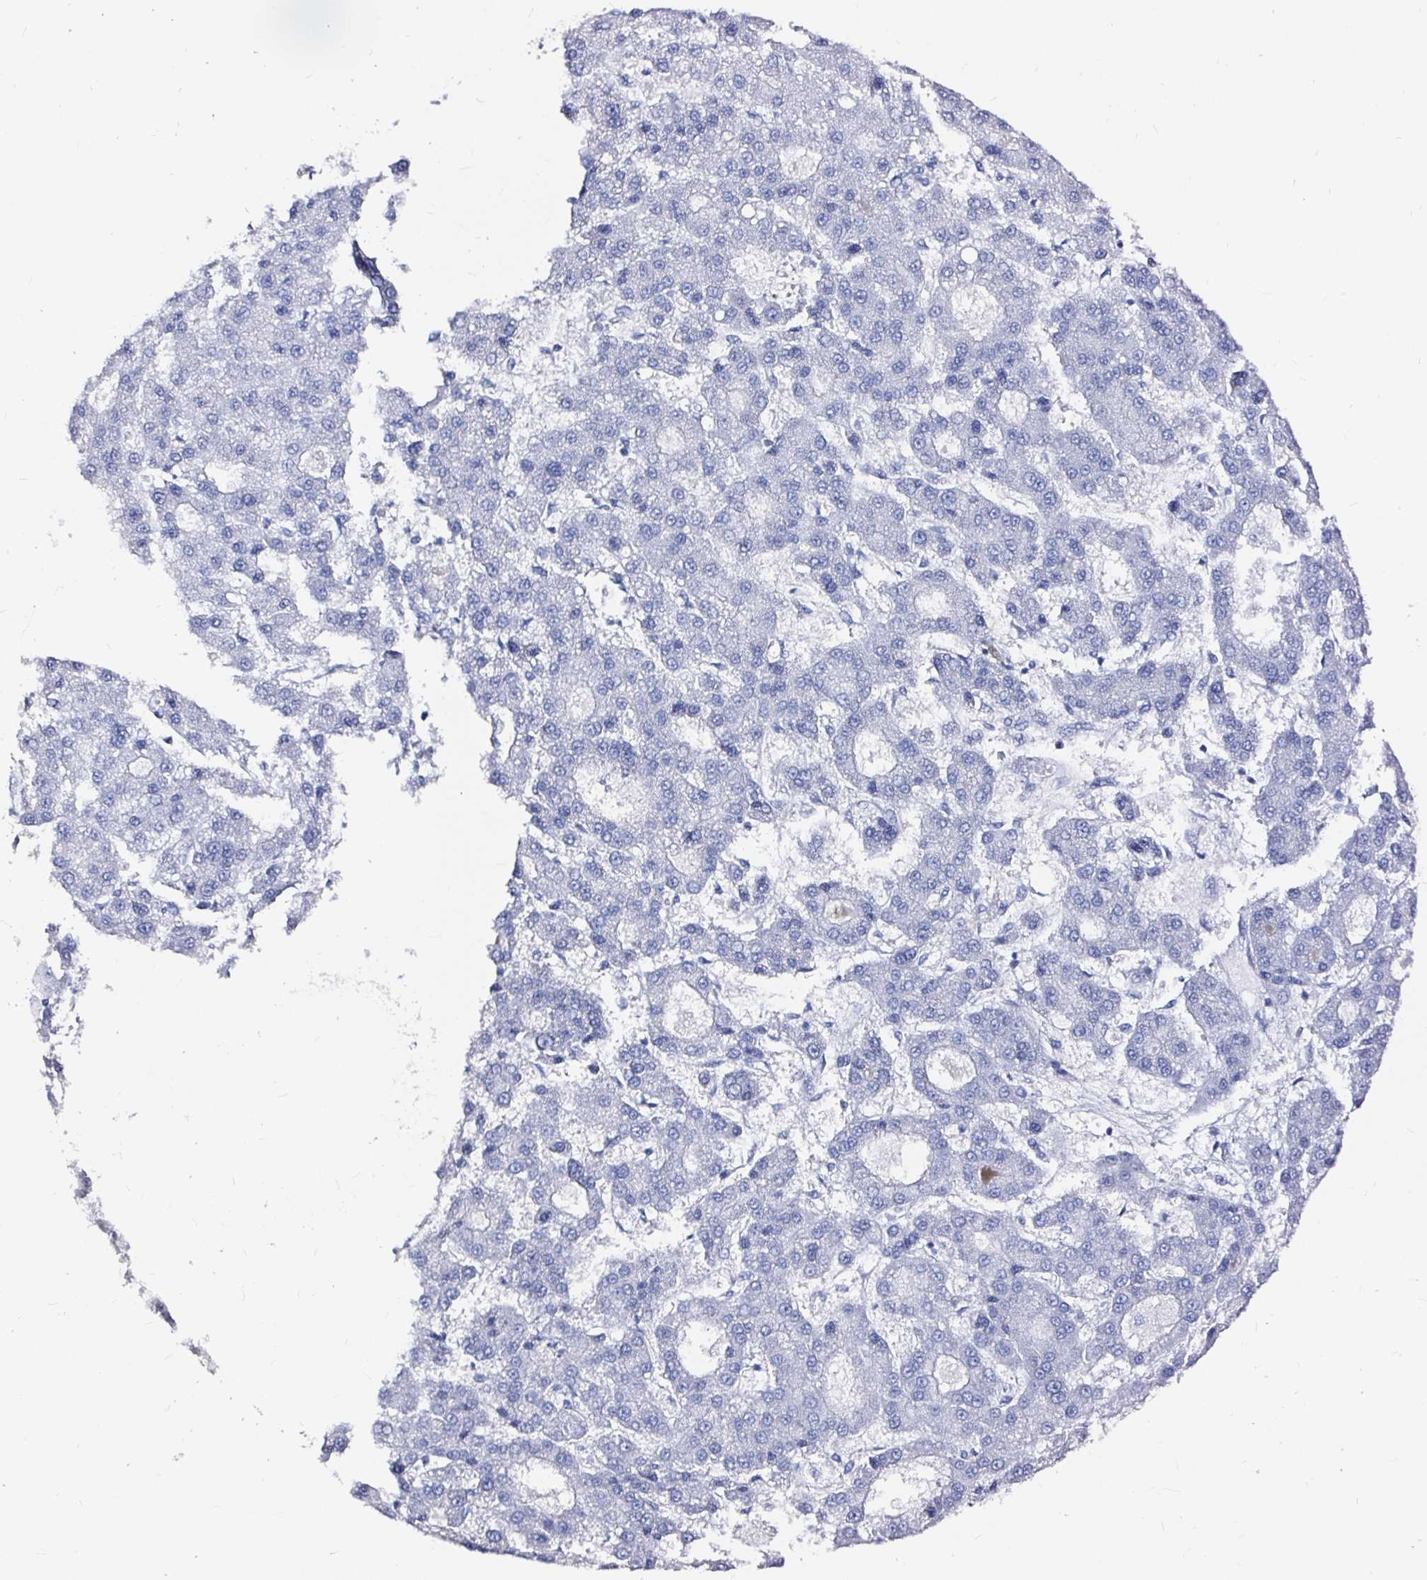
{"staining": {"intensity": "negative", "quantity": "none", "location": "none"}, "tissue": "liver cancer", "cell_type": "Tumor cells", "image_type": "cancer", "snomed": [{"axis": "morphology", "description": "Carcinoma, Hepatocellular, NOS"}, {"axis": "topography", "description": "Liver"}], "caption": "High power microscopy image of an immunohistochemistry (IHC) histopathology image of liver cancer, revealing no significant expression in tumor cells.", "gene": "LUZP4", "patient": {"sex": "male", "age": 70}}